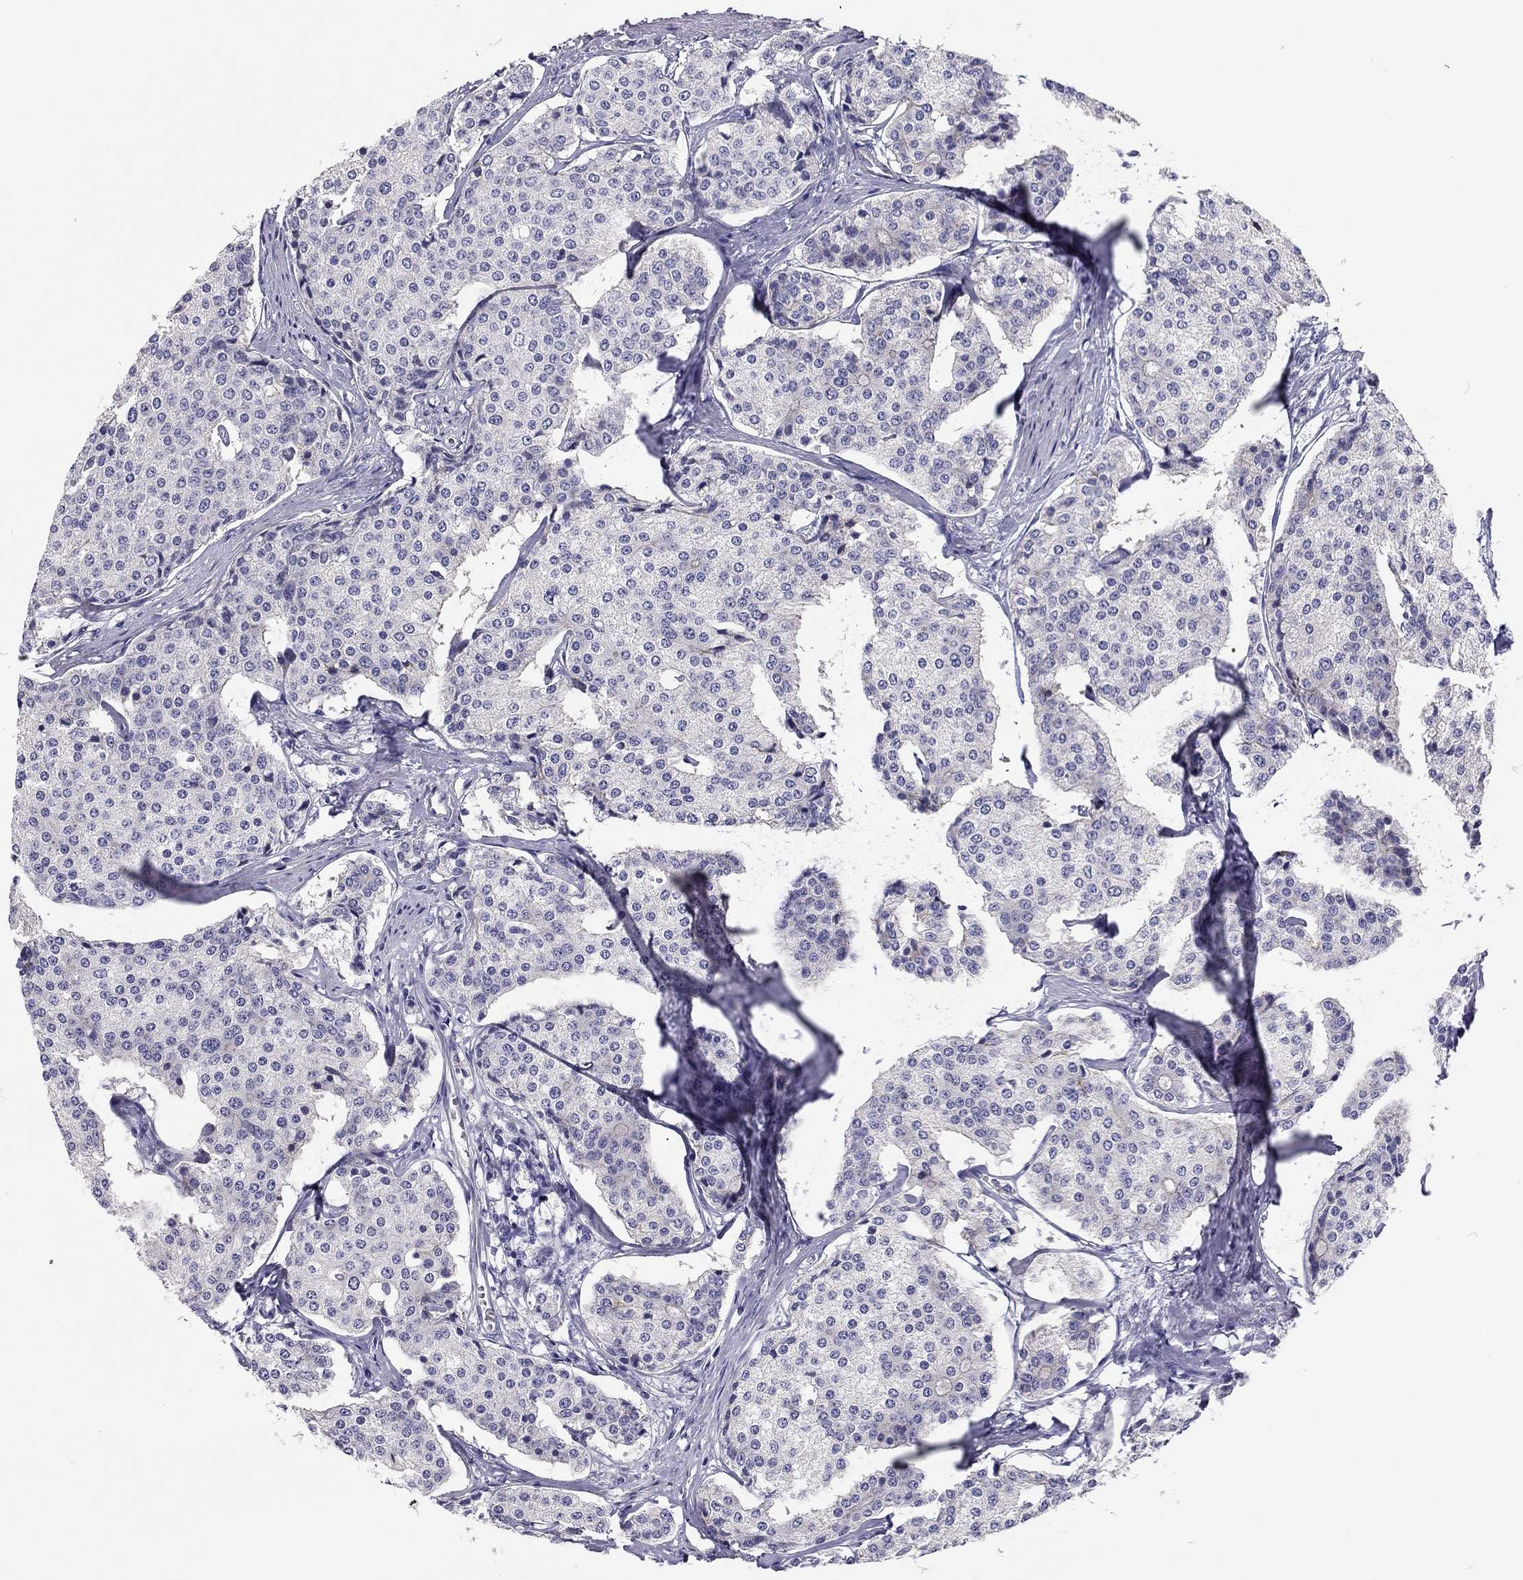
{"staining": {"intensity": "negative", "quantity": "none", "location": "none"}, "tissue": "carcinoid", "cell_type": "Tumor cells", "image_type": "cancer", "snomed": [{"axis": "morphology", "description": "Carcinoid, malignant, NOS"}, {"axis": "topography", "description": "Small intestine"}], "caption": "Image shows no protein positivity in tumor cells of carcinoid tissue. The staining was performed using DAB to visualize the protein expression in brown, while the nuclei were stained in blue with hematoxylin (Magnification: 20x).", "gene": "SCARB1", "patient": {"sex": "female", "age": 65}}